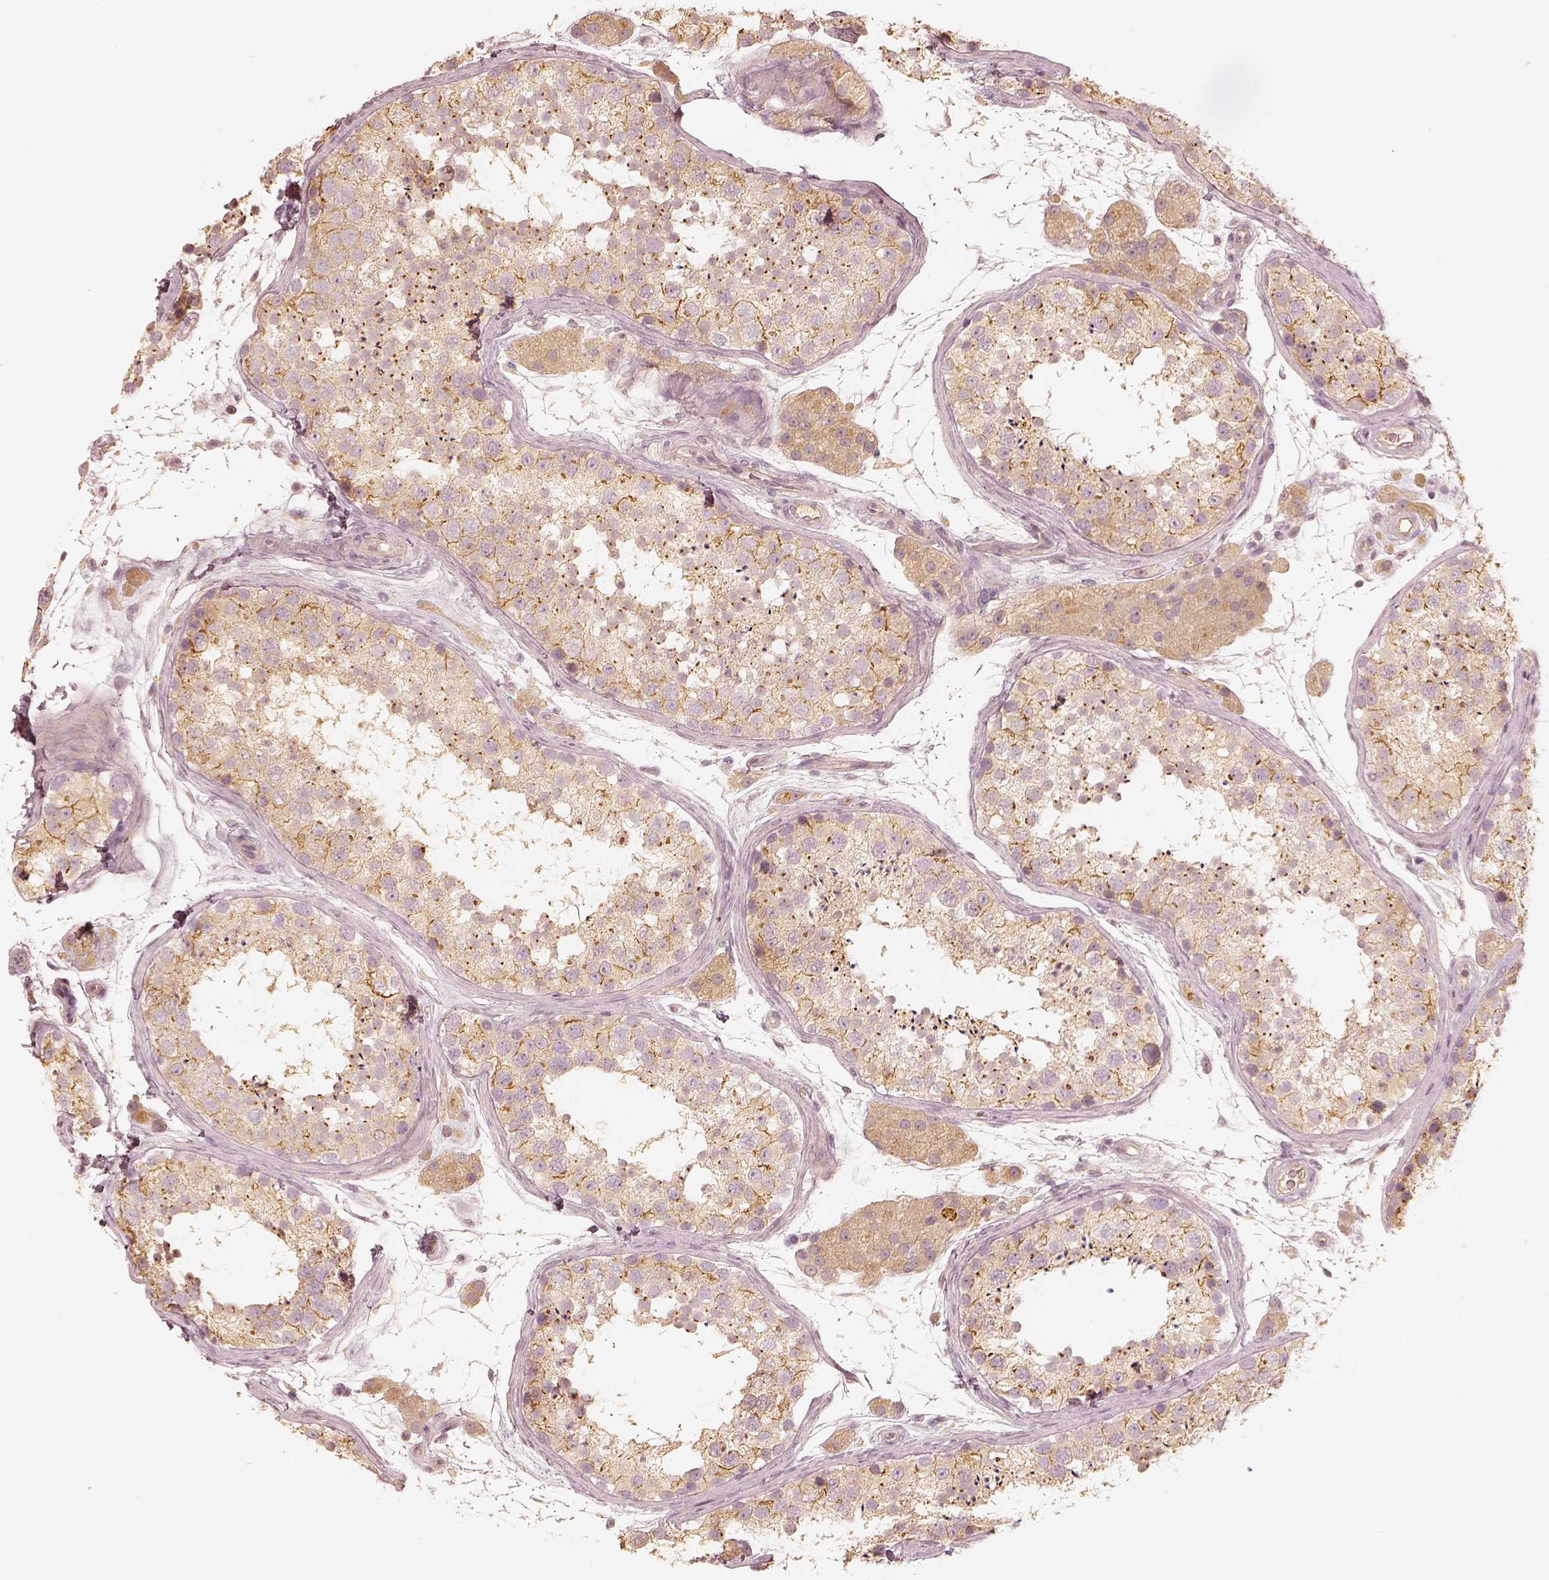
{"staining": {"intensity": "moderate", "quantity": "25%-75%", "location": "cytoplasmic/membranous"}, "tissue": "testis", "cell_type": "Cells in seminiferous ducts", "image_type": "normal", "snomed": [{"axis": "morphology", "description": "Normal tissue, NOS"}, {"axis": "topography", "description": "Testis"}], "caption": "This histopathology image reveals immunohistochemistry (IHC) staining of benign human testis, with medium moderate cytoplasmic/membranous expression in approximately 25%-75% of cells in seminiferous ducts.", "gene": "GORASP2", "patient": {"sex": "male", "age": 41}}